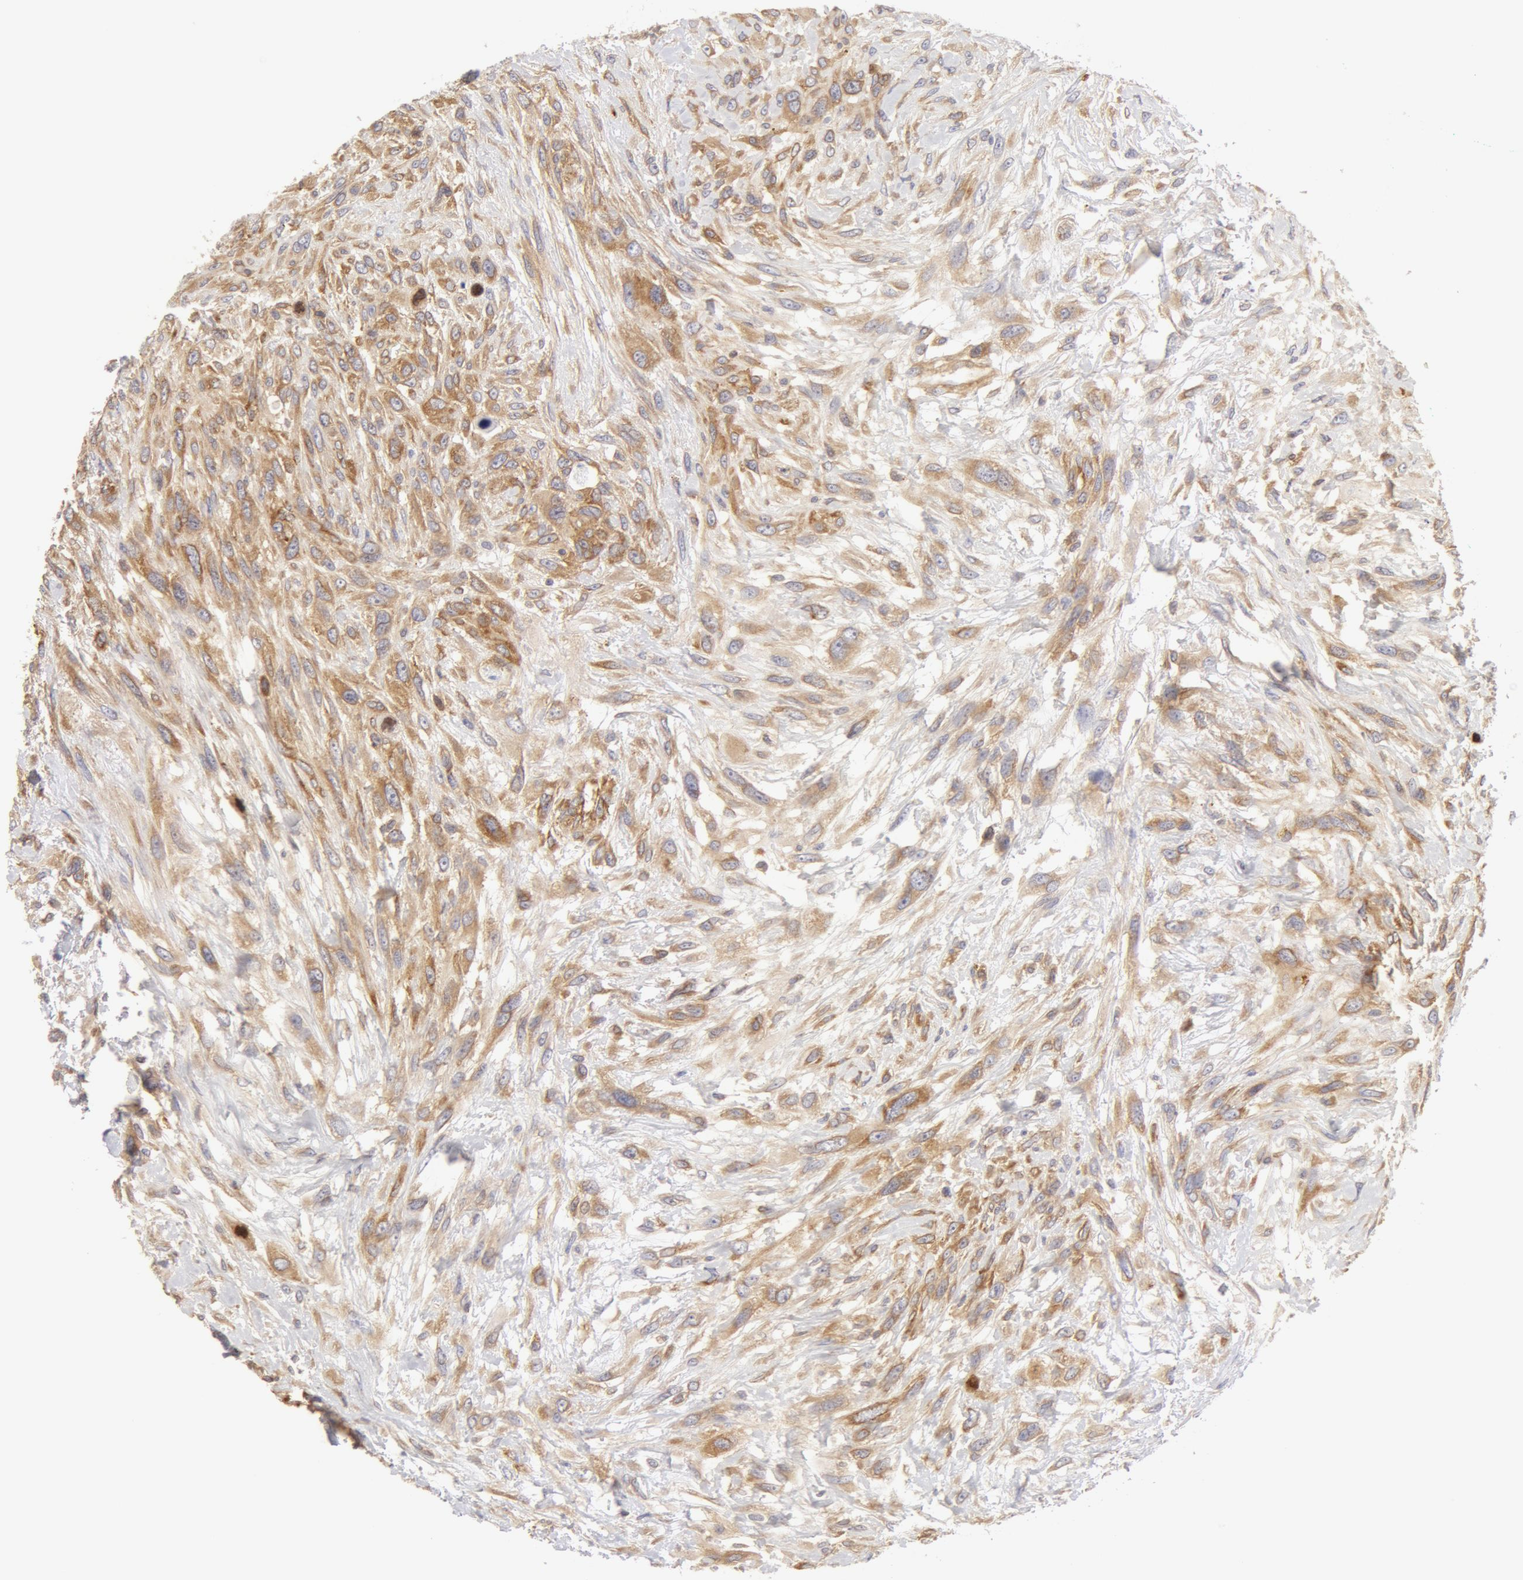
{"staining": {"intensity": "weak", "quantity": ">75%", "location": "cytoplasmic/membranous"}, "tissue": "breast cancer", "cell_type": "Tumor cells", "image_type": "cancer", "snomed": [{"axis": "morphology", "description": "Neoplasm, malignant, NOS"}, {"axis": "topography", "description": "Breast"}], "caption": "The photomicrograph exhibits immunohistochemical staining of breast cancer (malignant neoplasm). There is weak cytoplasmic/membranous staining is identified in about >75% of tumor cells.", "gene": "DDX3Y", "patient": {"sex": "female", "age": 50}}